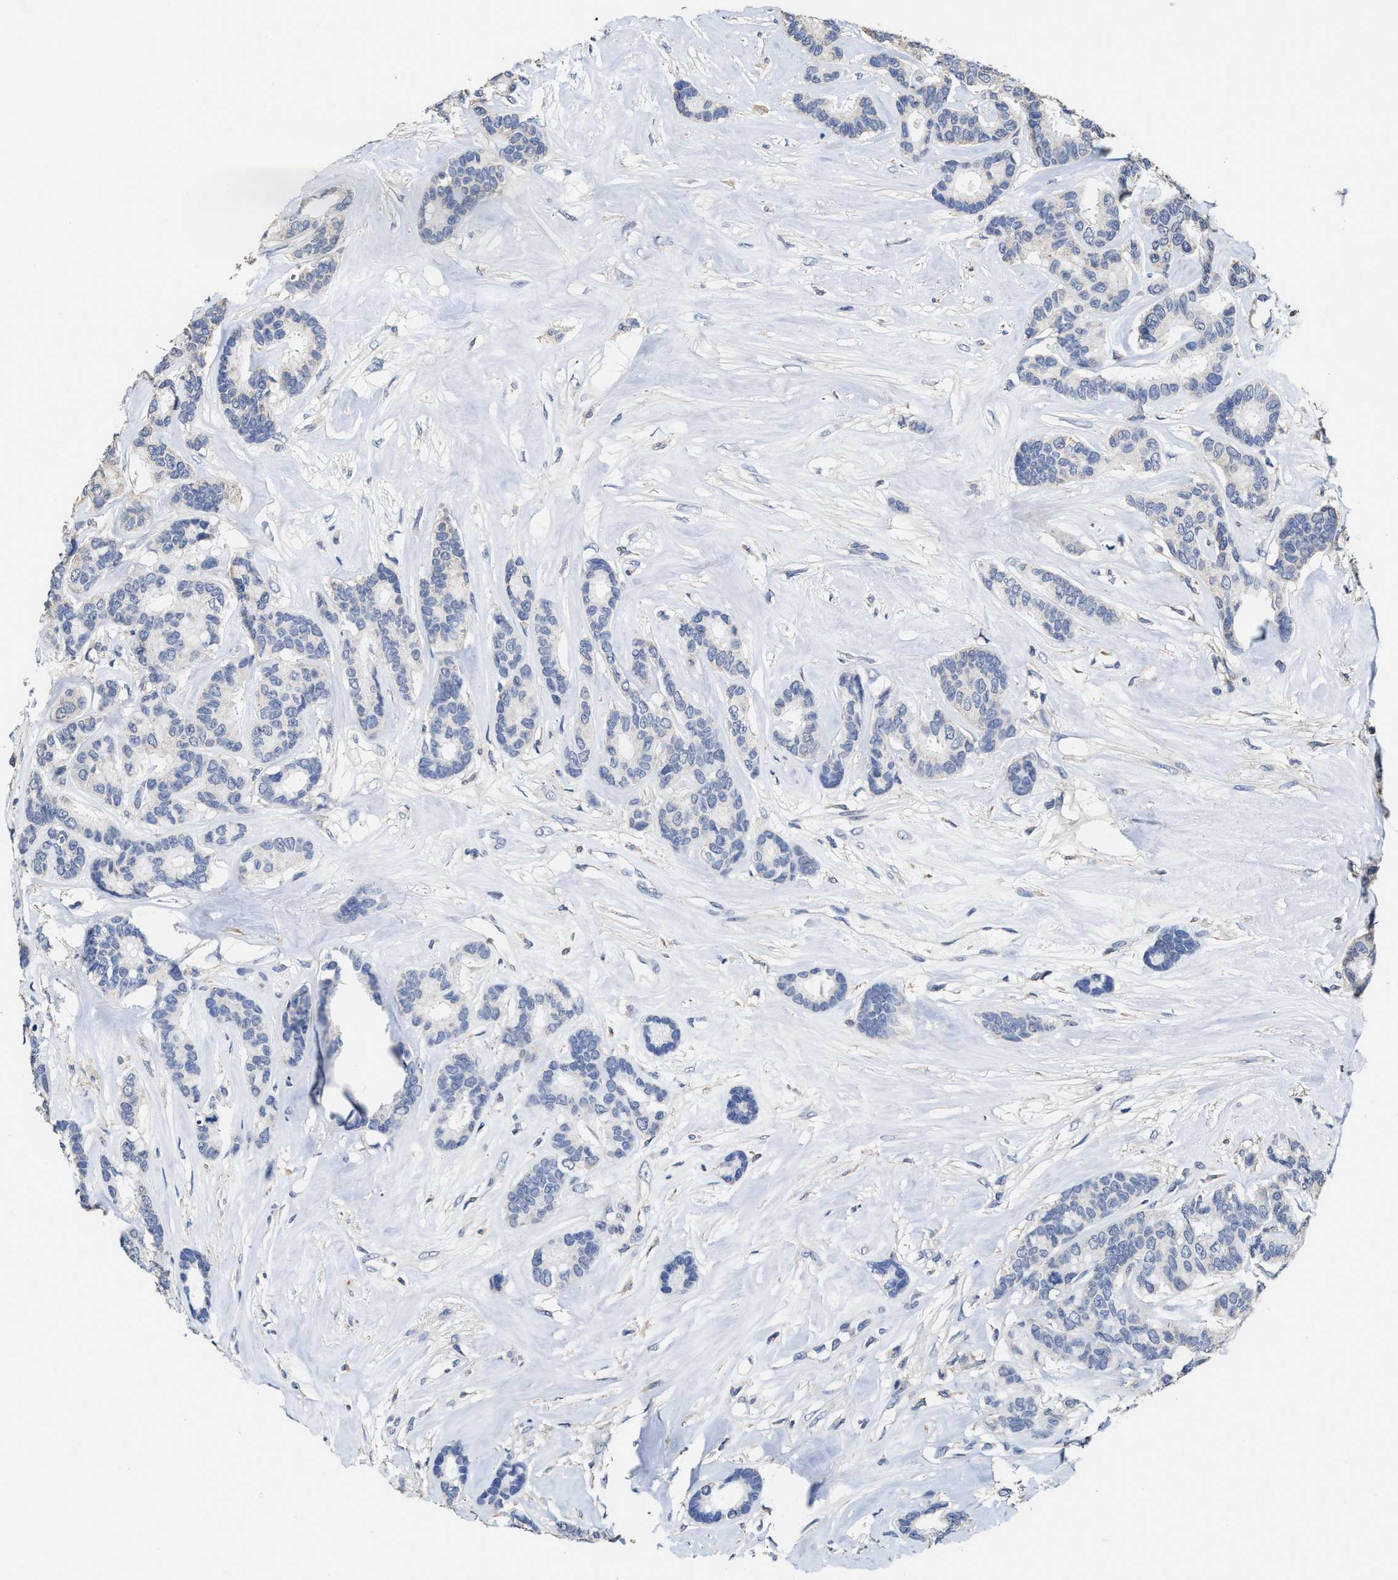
{"staining": {"intensity": "negative", "quantity": "none", "location": "none"}, "tissue": "breast cancer", "cell_type": "Tumor cells", "image_type": "cancer", "snomed": [{"axis": "morphology", "description": "Duct carcinoma"}, {"axis": "topography", "description": "Breast"}], "caption": "The immunohistochemistry image has no significant staining in tumor cells of breast cancer tissue.", "gene": "ZFAT", "patient": {"sex": "female", "age": 87}}